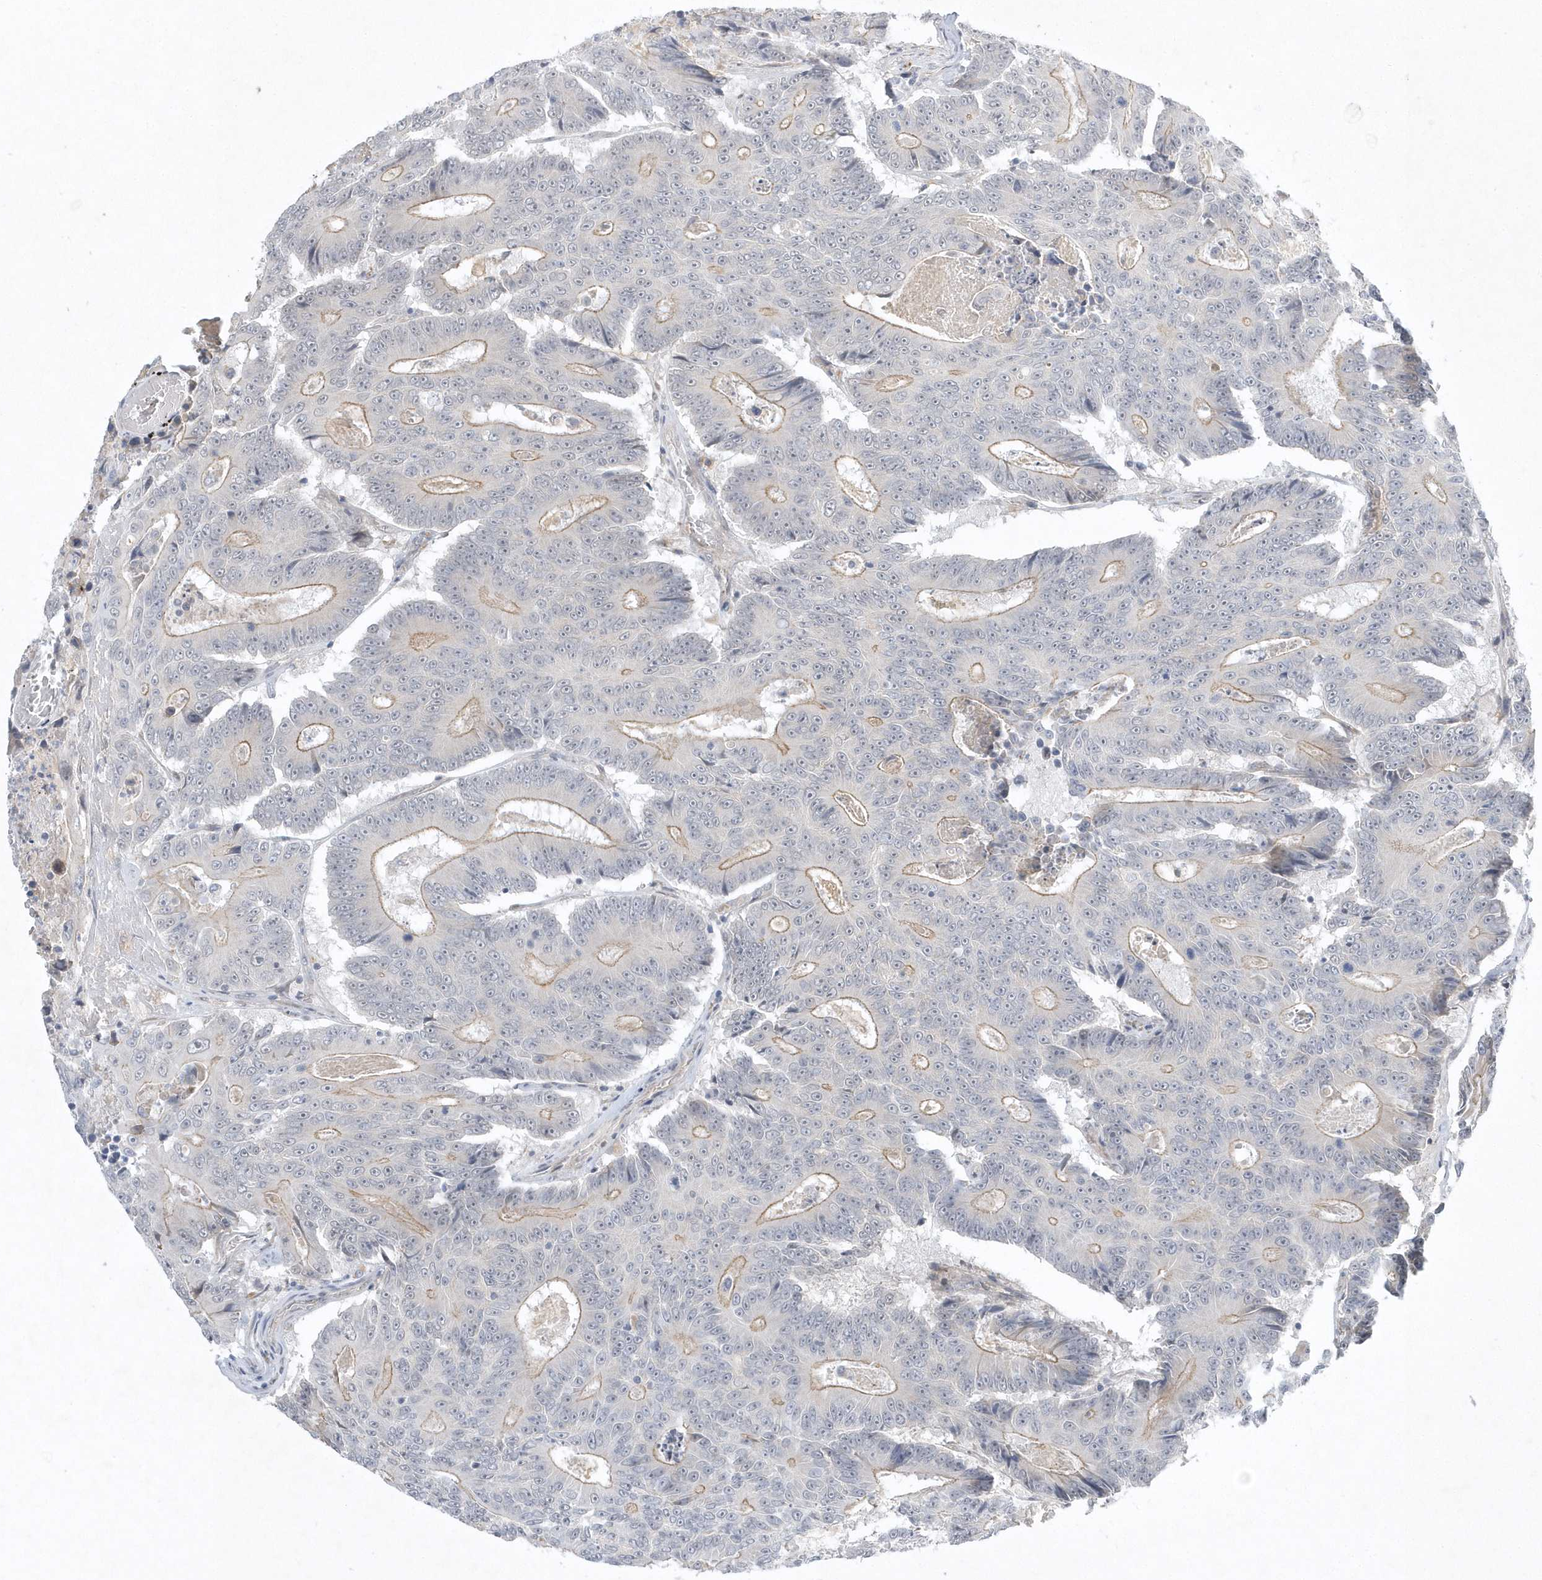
{"staining": {"intensity": "weak", "quantity": "25%-75%", "location": "cytoplasmic/membranous"}, "tissue": "colorectal cancer", "cell_type": "Tumor cells", "image_type": "cancer", "snomed": [{"axis": "morphology", "description": "Adenocarcinoma, NOS"}, {"axis": "topography", "description": "Colon"}], "caption": "The micrograph exhibits immunohistochemical staining of adenocarcinoma (colorectal). There is weak cytoplasmic/membranous expression is seen in about 25%-75% of tumor cells.", "gene": "ZC3H12D", "patient": {"sex": "male", "age": 83}}